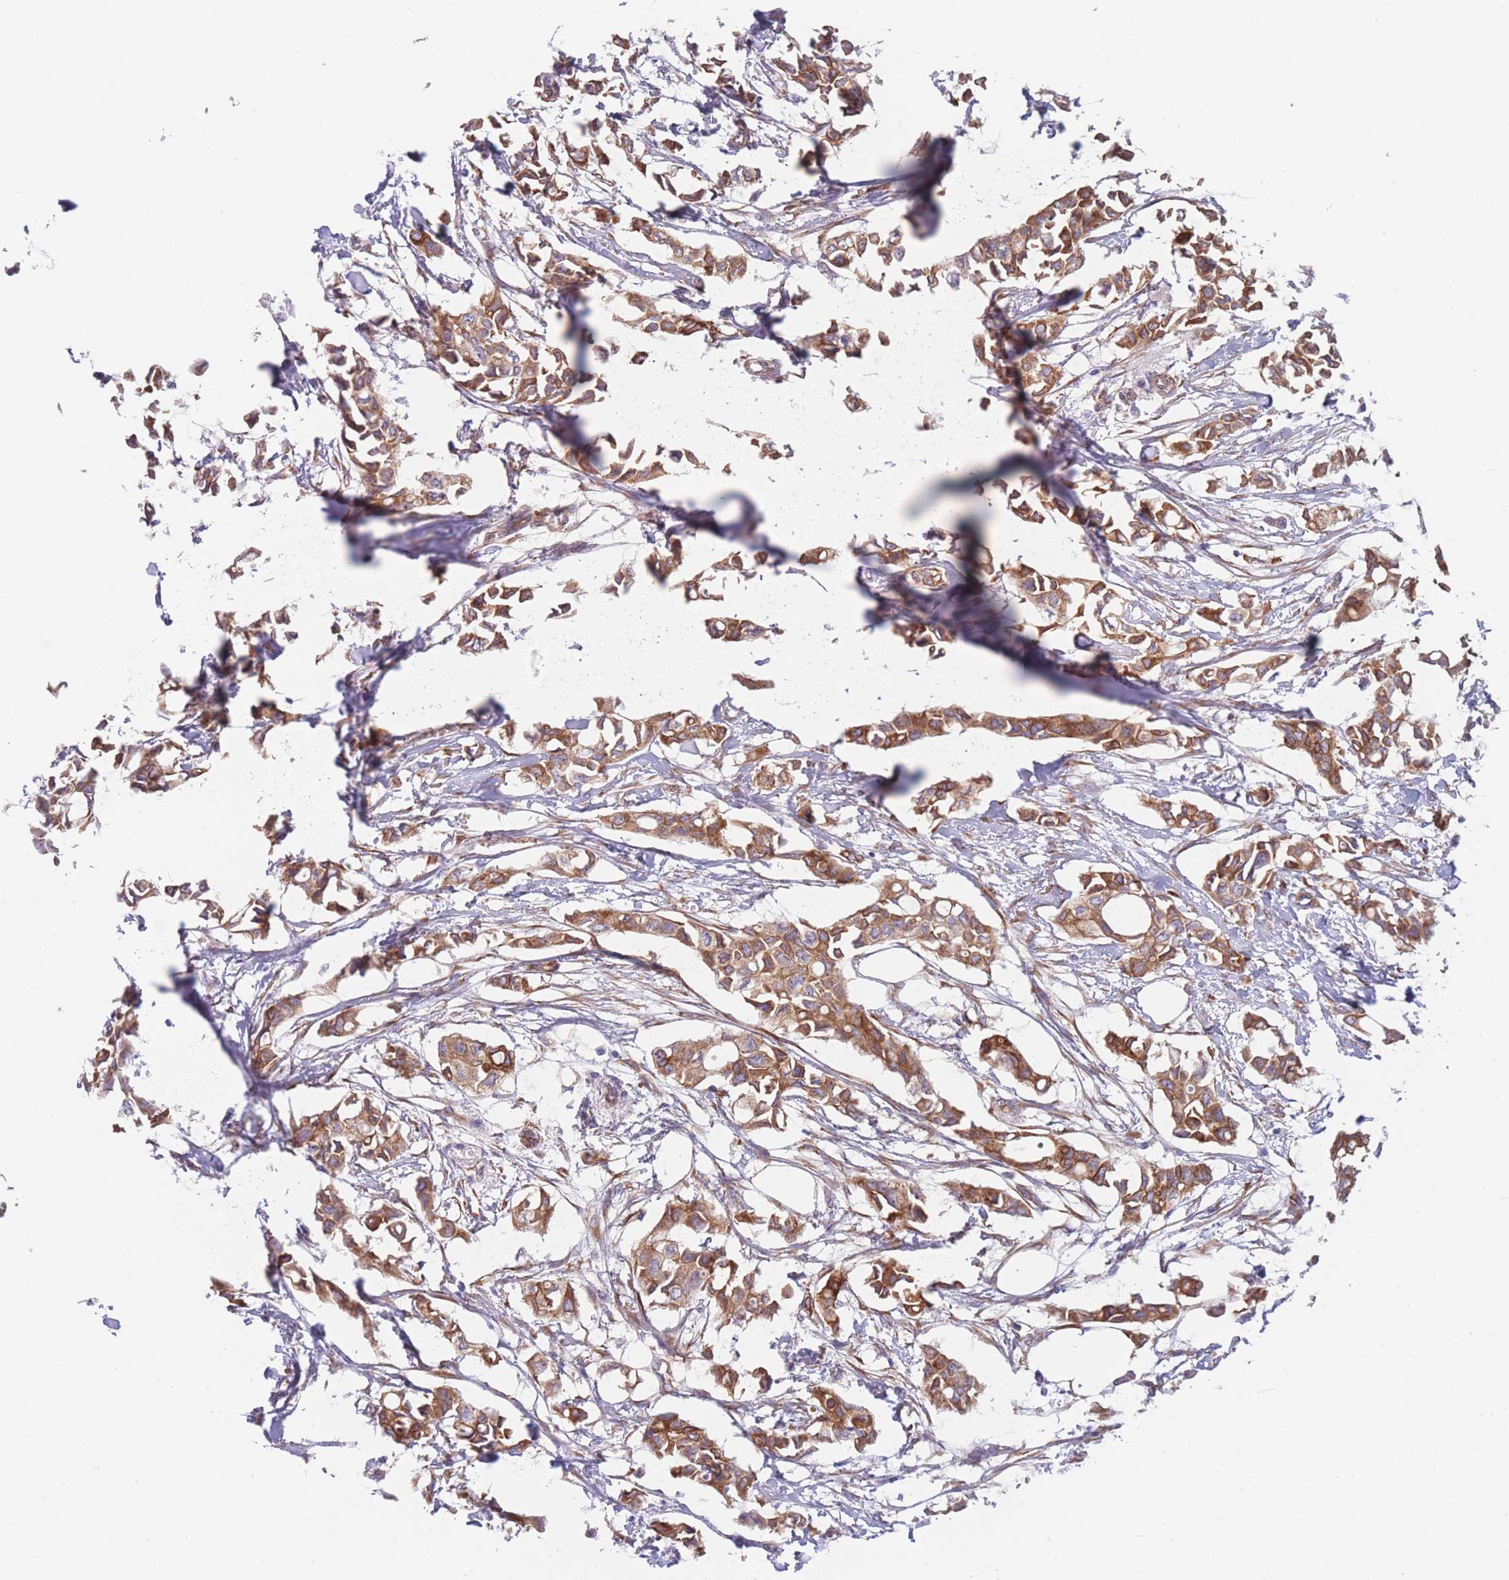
{"staining": {"intensity": "moderate", "quantity": ">75%", "location": "cytoplasmic/membranous"}, "tissue": "breast cancer", "cell_type": "Tumor cells", "image_type": "cancer", "snomed": [{"axis": "morphology", "description": "Duct carcinoma"}, {"axis": "topography", "description": "Breast"}], "caption": "This histopathology image displays breast cancer (infiltrating ductal carcinoma) stained with immunohistochemistry (IHC) to label a protein in brown. The cytoplasmic/membranous of tumor cells show moderate positivity for the protein. Nuclei are counter-stained blue.", "gene": "AK9", "patient": {"sex": "female", "age": 41}}